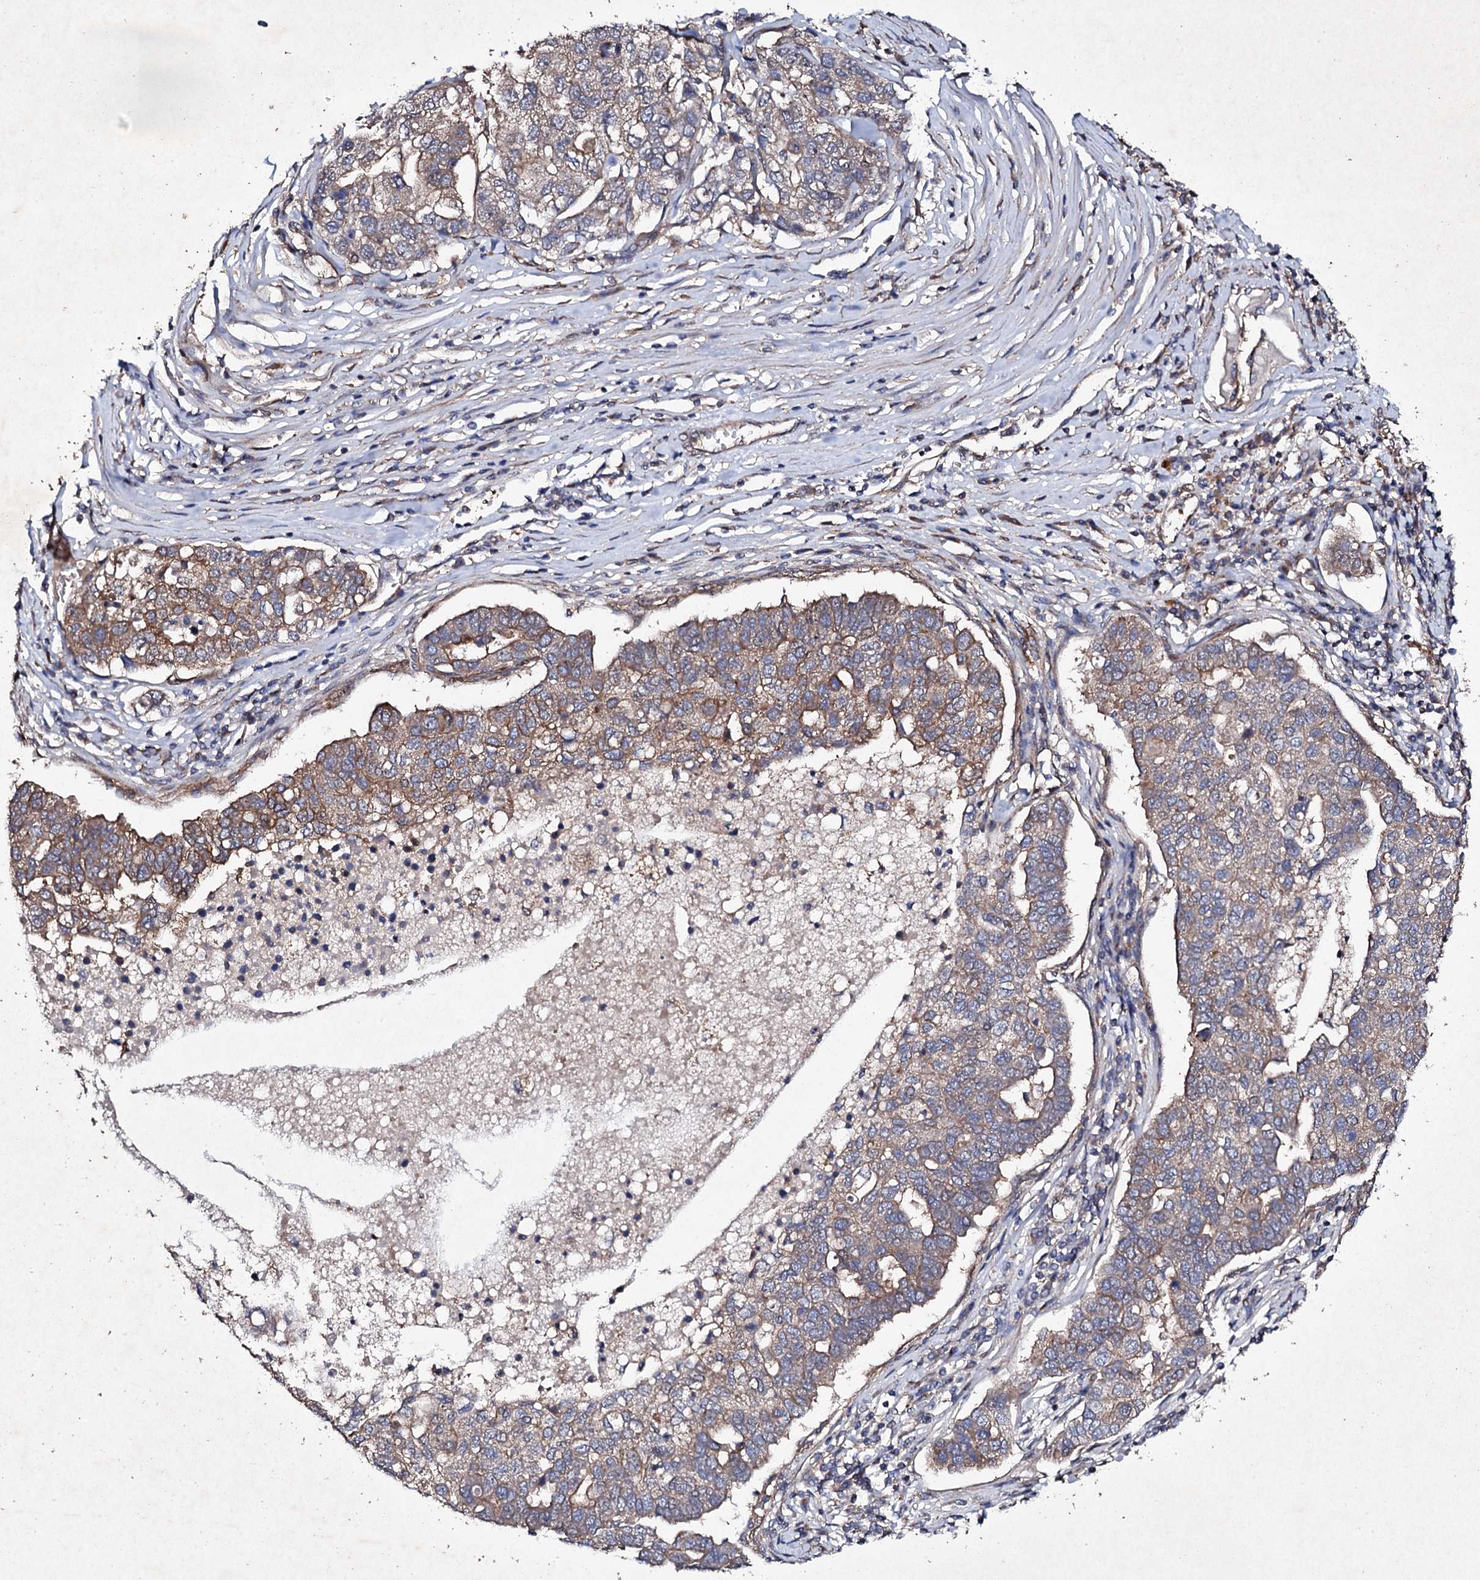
{"staining": {"intensity": "moderate", "quantity": ">75%", "location": "cytoplasmic/membranous"}, "tissue": "pancreatic cancer", "cell_type": "Tumor cells", "image_type": "cancer", "snomed": [{"axis": "morphology", "description": "Adenocarcinoma, NOS"}, {"axis": "topography", "description": "Pancreas"}], "caption": "Immunohistochemical staining of pancreatic cancer (adenocarcinoma) reveals moderate cytoplasmic/membranous protein expression in approximately >75% of tumor cells.", "gene": "MOCOS", "patient": {"sex": "female", "age": 61}}